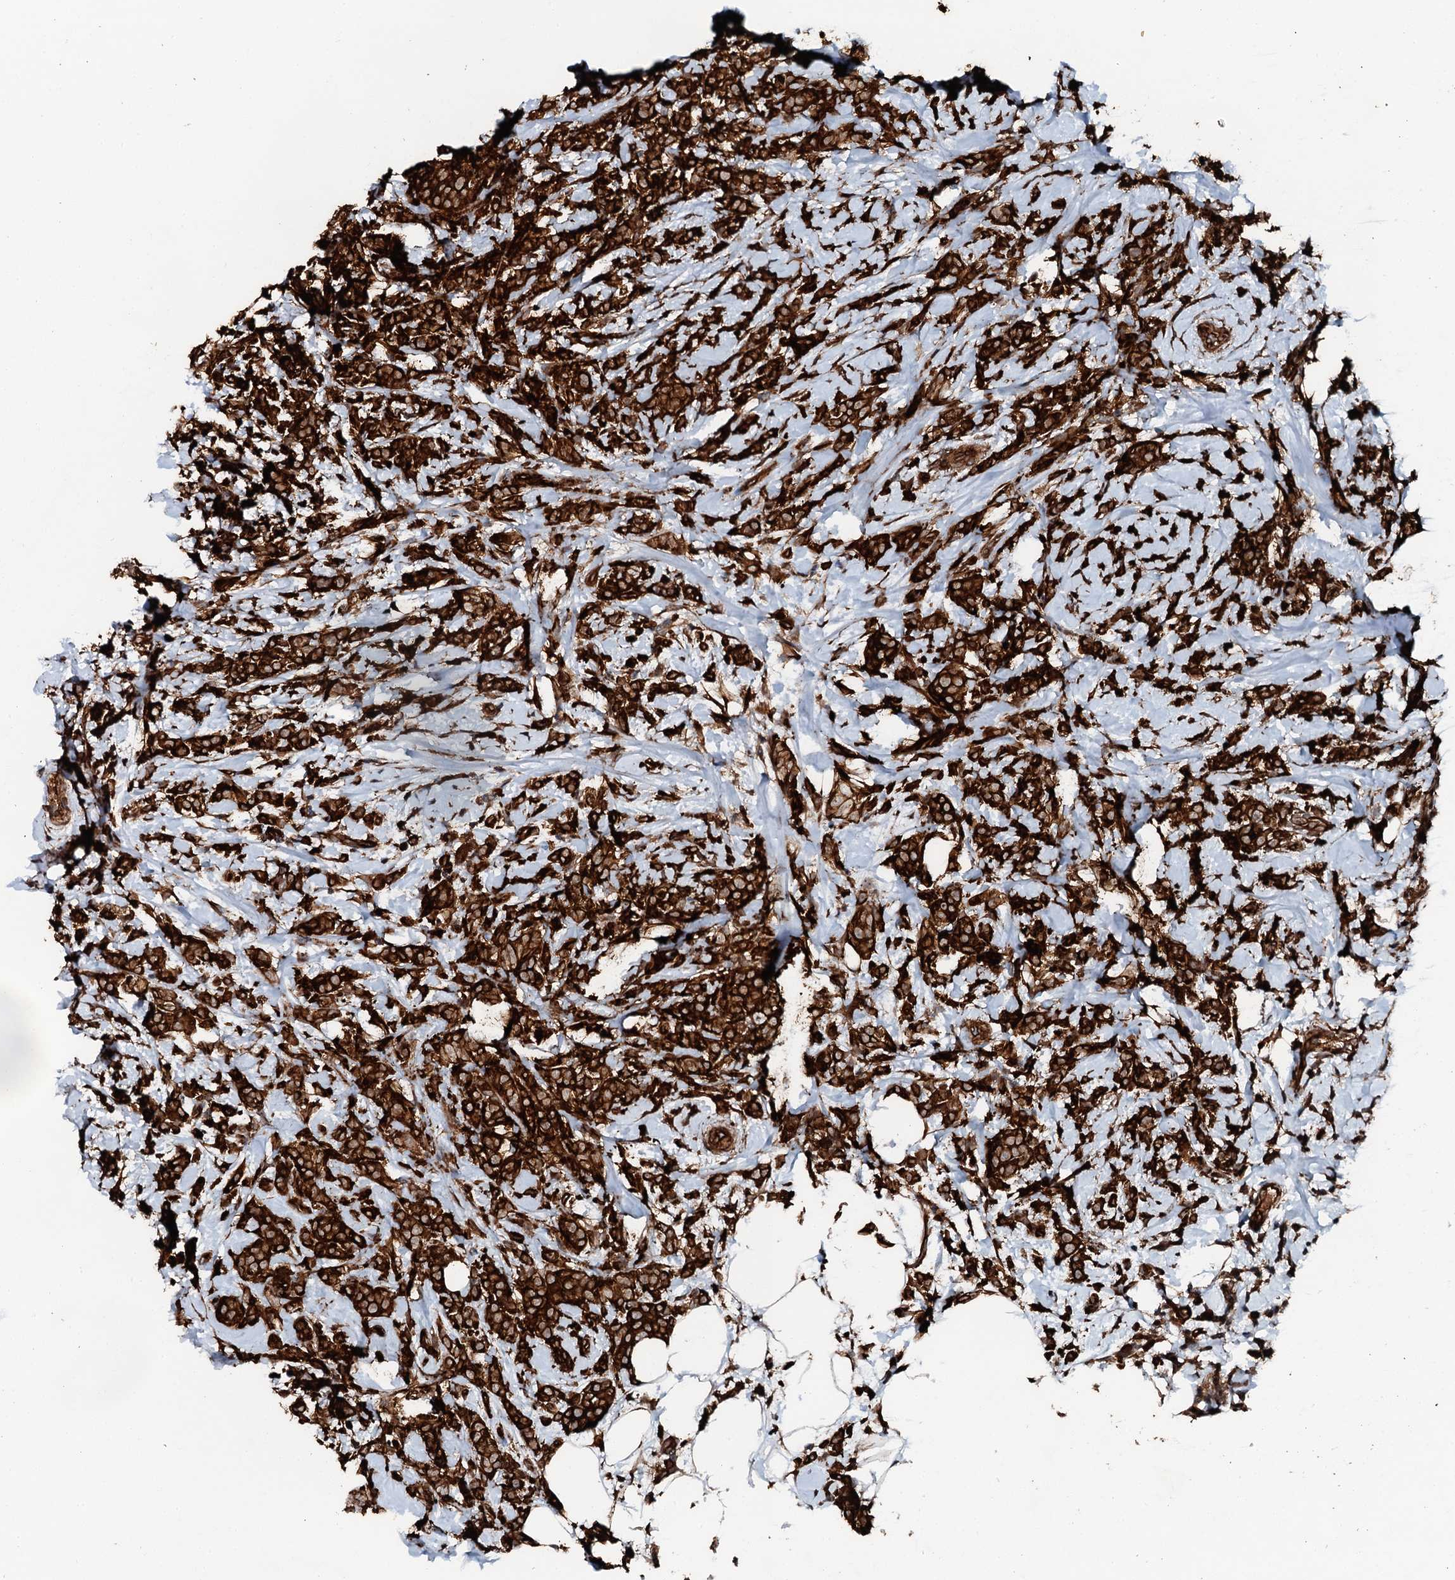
{"staining": {"intensity": "strong", "quantity": ">75%", "location": "cytoplasmic/membranous"}, "tissue": "breast cancer", "cell_type": "Tumor cells", "image_type": "cancer", "snomed": [{"axis": "morphology", "description": "Lobular carcinoma"}, {"axis": "topography", "description": "Breast"}], "caption": "Brown immunohistochemical staining in breast lobular carcinoma reveals strong cytoplasmic/membranous positivity in approximately >75% of tumor cells.", "gene": "FLYWCH1", "patient": {"sex": "female", "age": 58}}